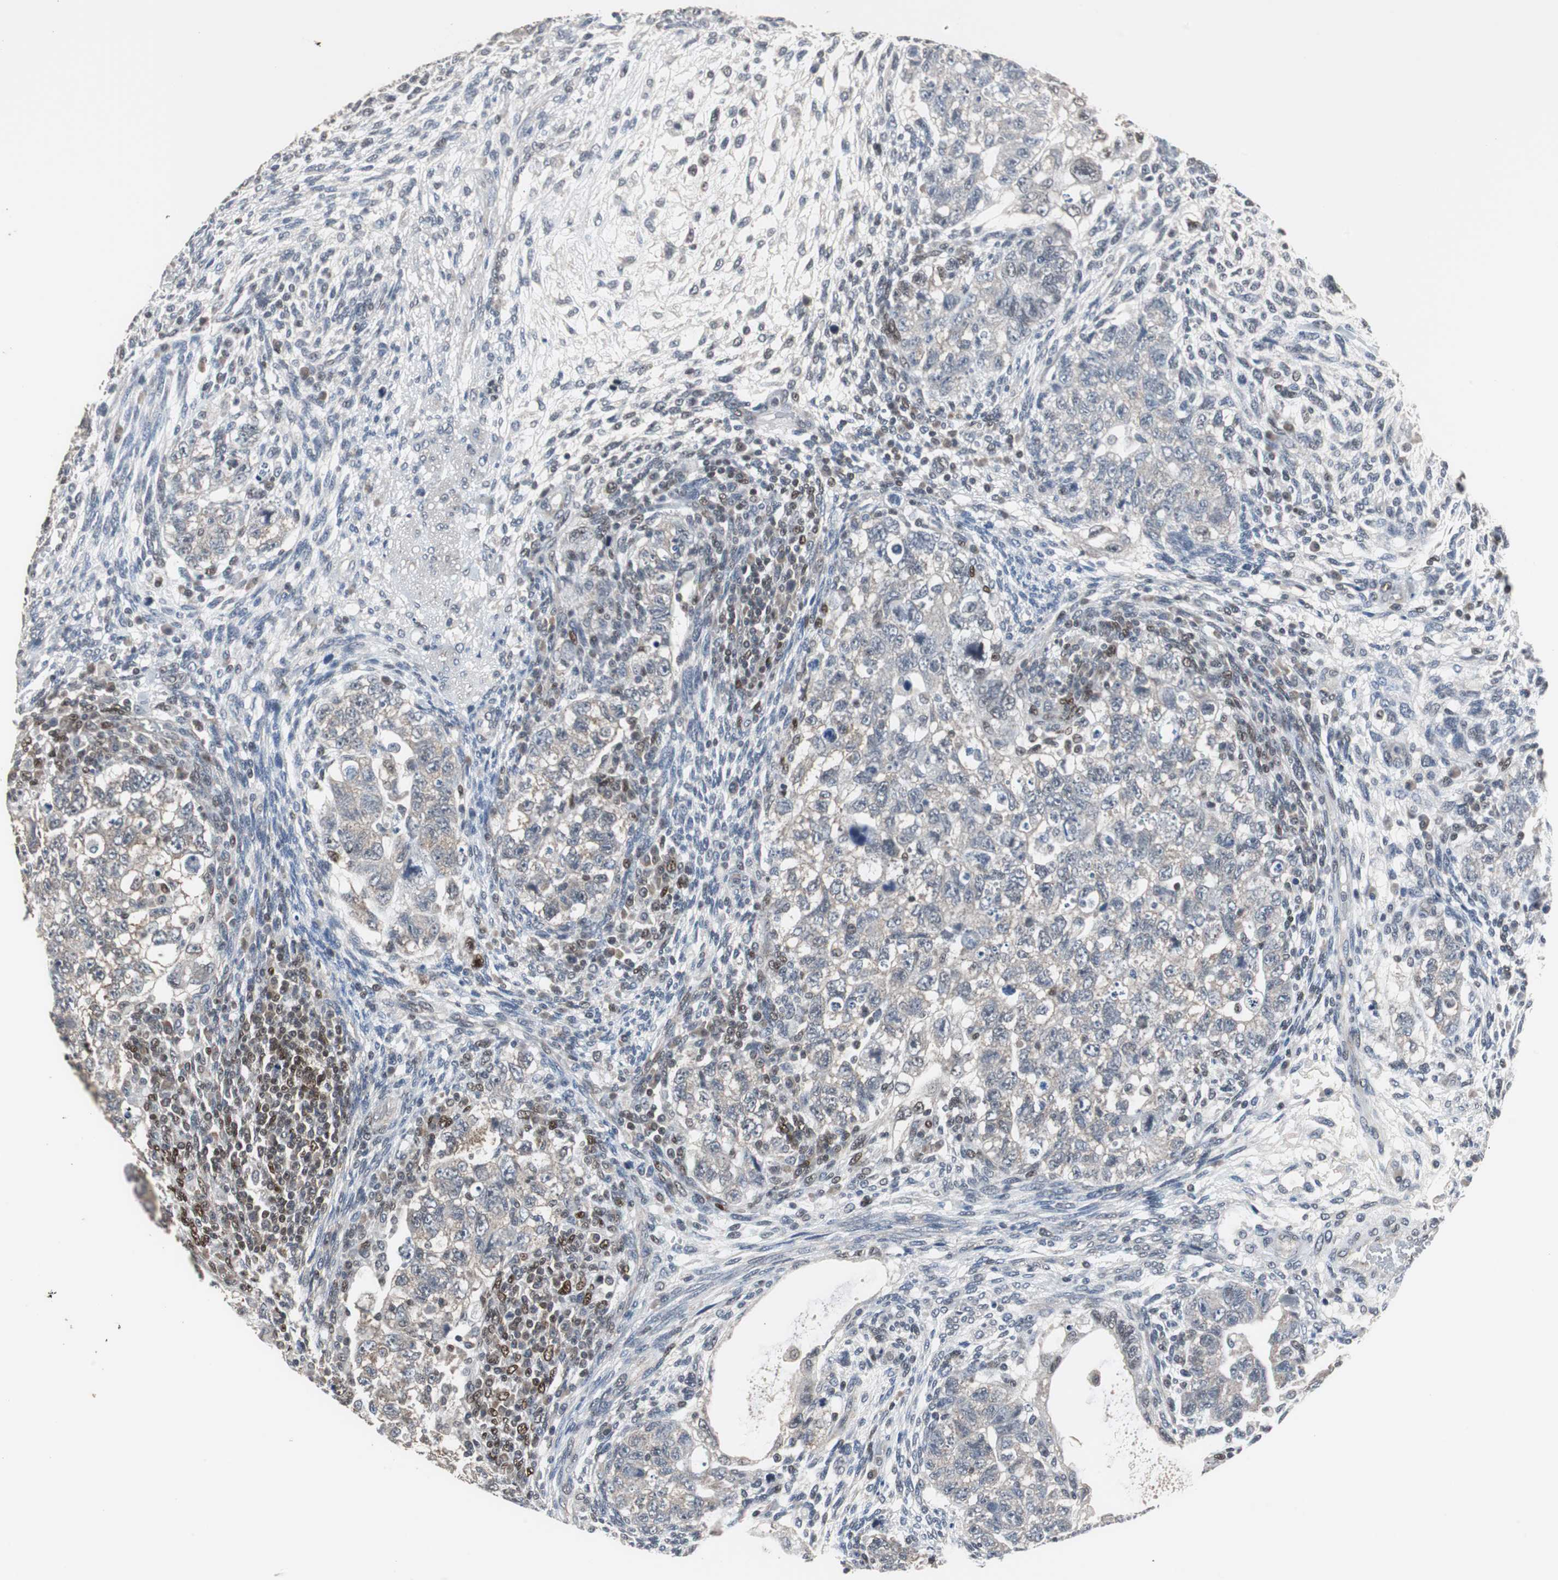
{"staining": {"intensity": "negative", "quantity": "none", "location": "none"}, "tissue": "testis cancer", "cell_type": "Tumor cells", "image_type": "cancer", "snomed": [{"axis": "morphology", "description": "Normal tissue, NOS"}, {"axis": "morphology", "description": "Carcinoma, Embryonal, NOS"}, {"axis": "topography", "description": "Testis"}], "caption": "A high-resolution micrograph shows immunohistochemistry (IHC) staining of testis cancer, which exhibits no significant expression in tumor cells. The staining is performed using DAB (3,3'-diaminobenzidine) brown chromogen with nuclei counter-stained in using hematoxylin.", "gene": "ZHX2", "patient": {"sex": "male", "age": 36}}